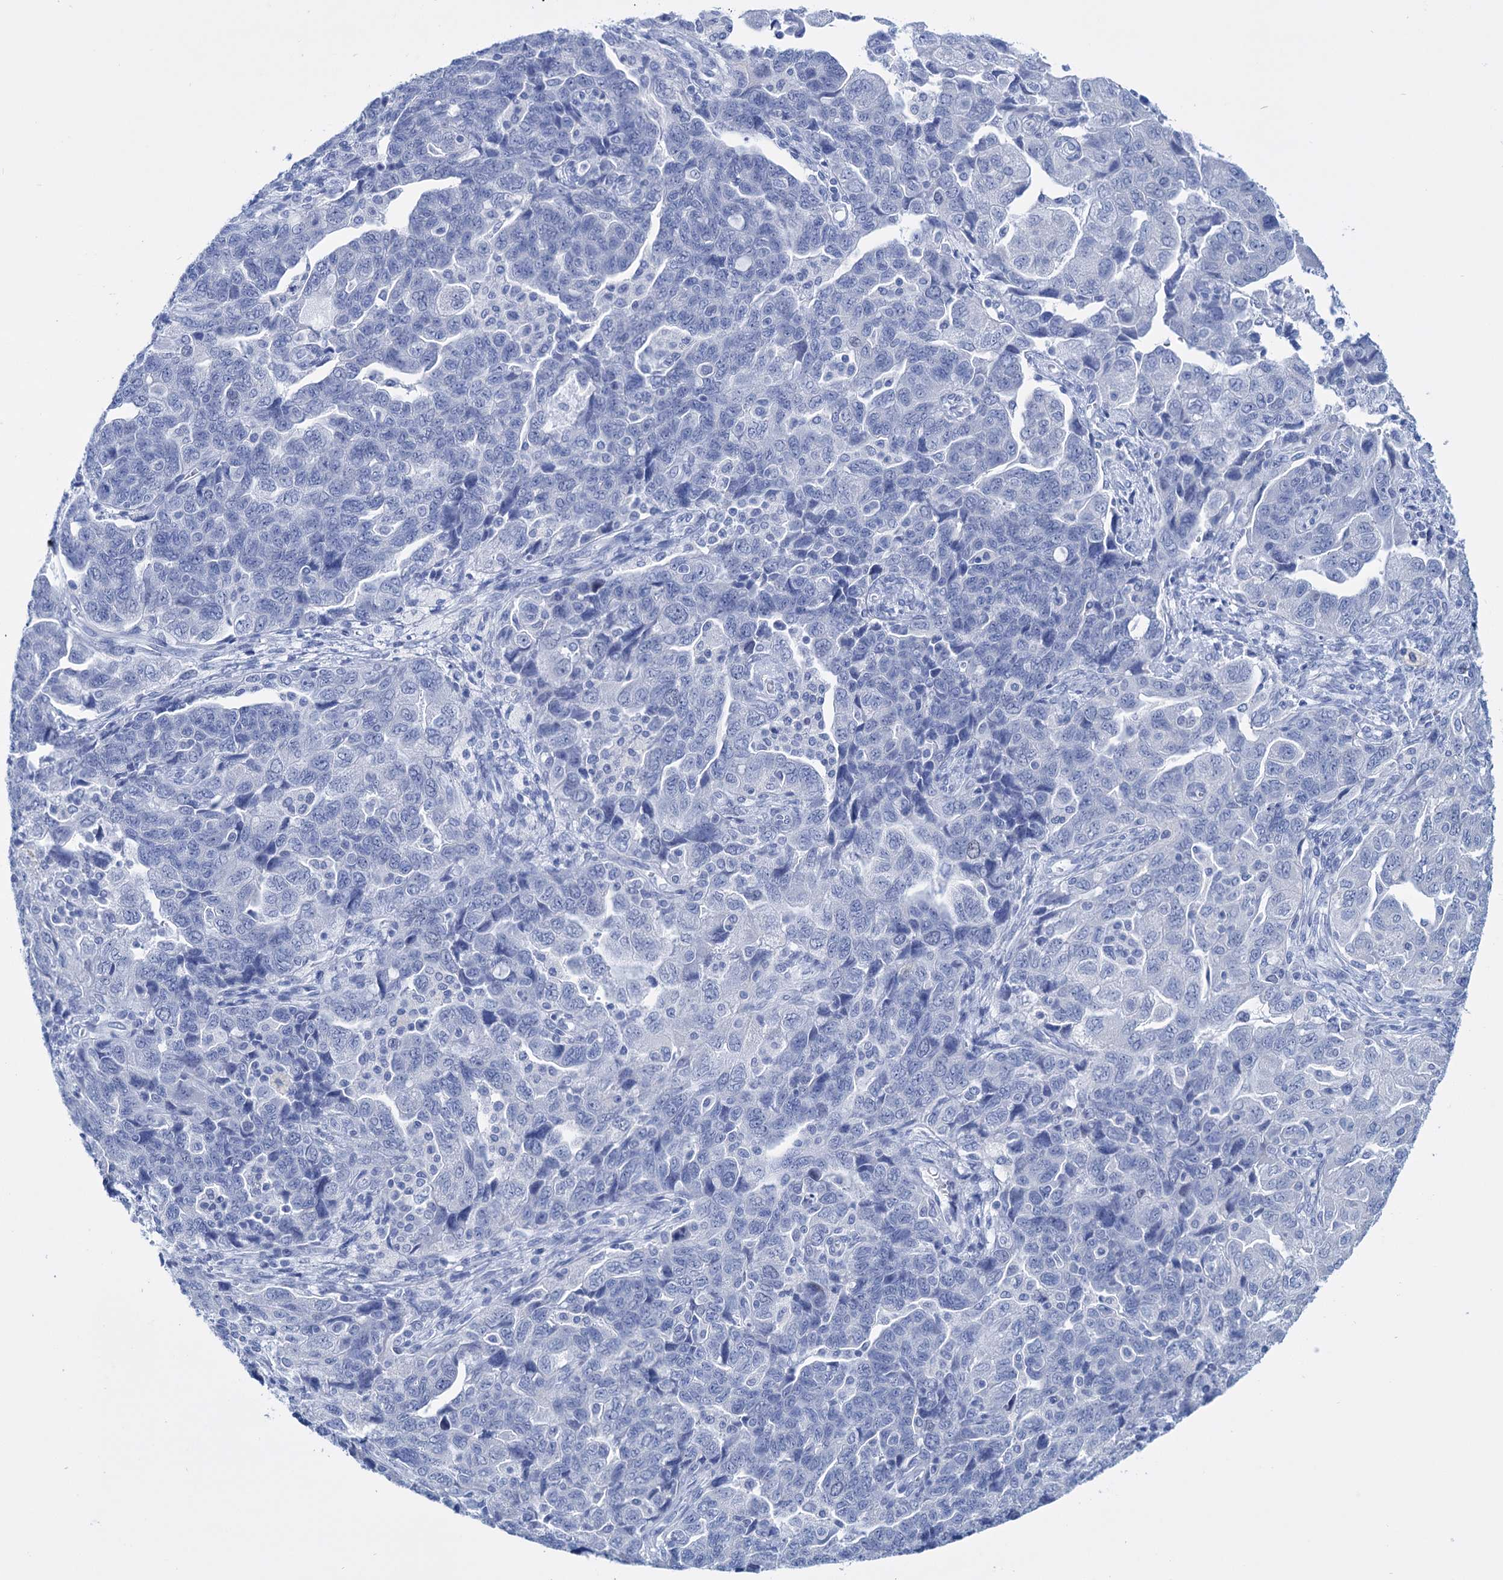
{"staining": {"intensity": "negative", "quantity": "none", "location": "none"}, "tissue": "ovarian cancer", "cell_type": "Tumor cells", "image_type": "cancer", "snomed": [{"axis": "morphology", "description": "Carcinoma, NOS"}, {"axis": "morphology", "description": "Cystadenocarcinoma, serous, NOS"}, {"axis": "topography", "description": "Ovary"}], "caption": "Immunohistochemistry (IHC) photomicrograph of neoplastic tissue: human ovarian cancer stained with DAB displays no significant protein positivity in tumor cells. (Brightfield microscopy of DAB (3,3'-diaminobenzidine) immunohistochemistry (IHC) at high magnification).", "gene": "FBXW12", "patient": {"sex": "female", "age": 69}}